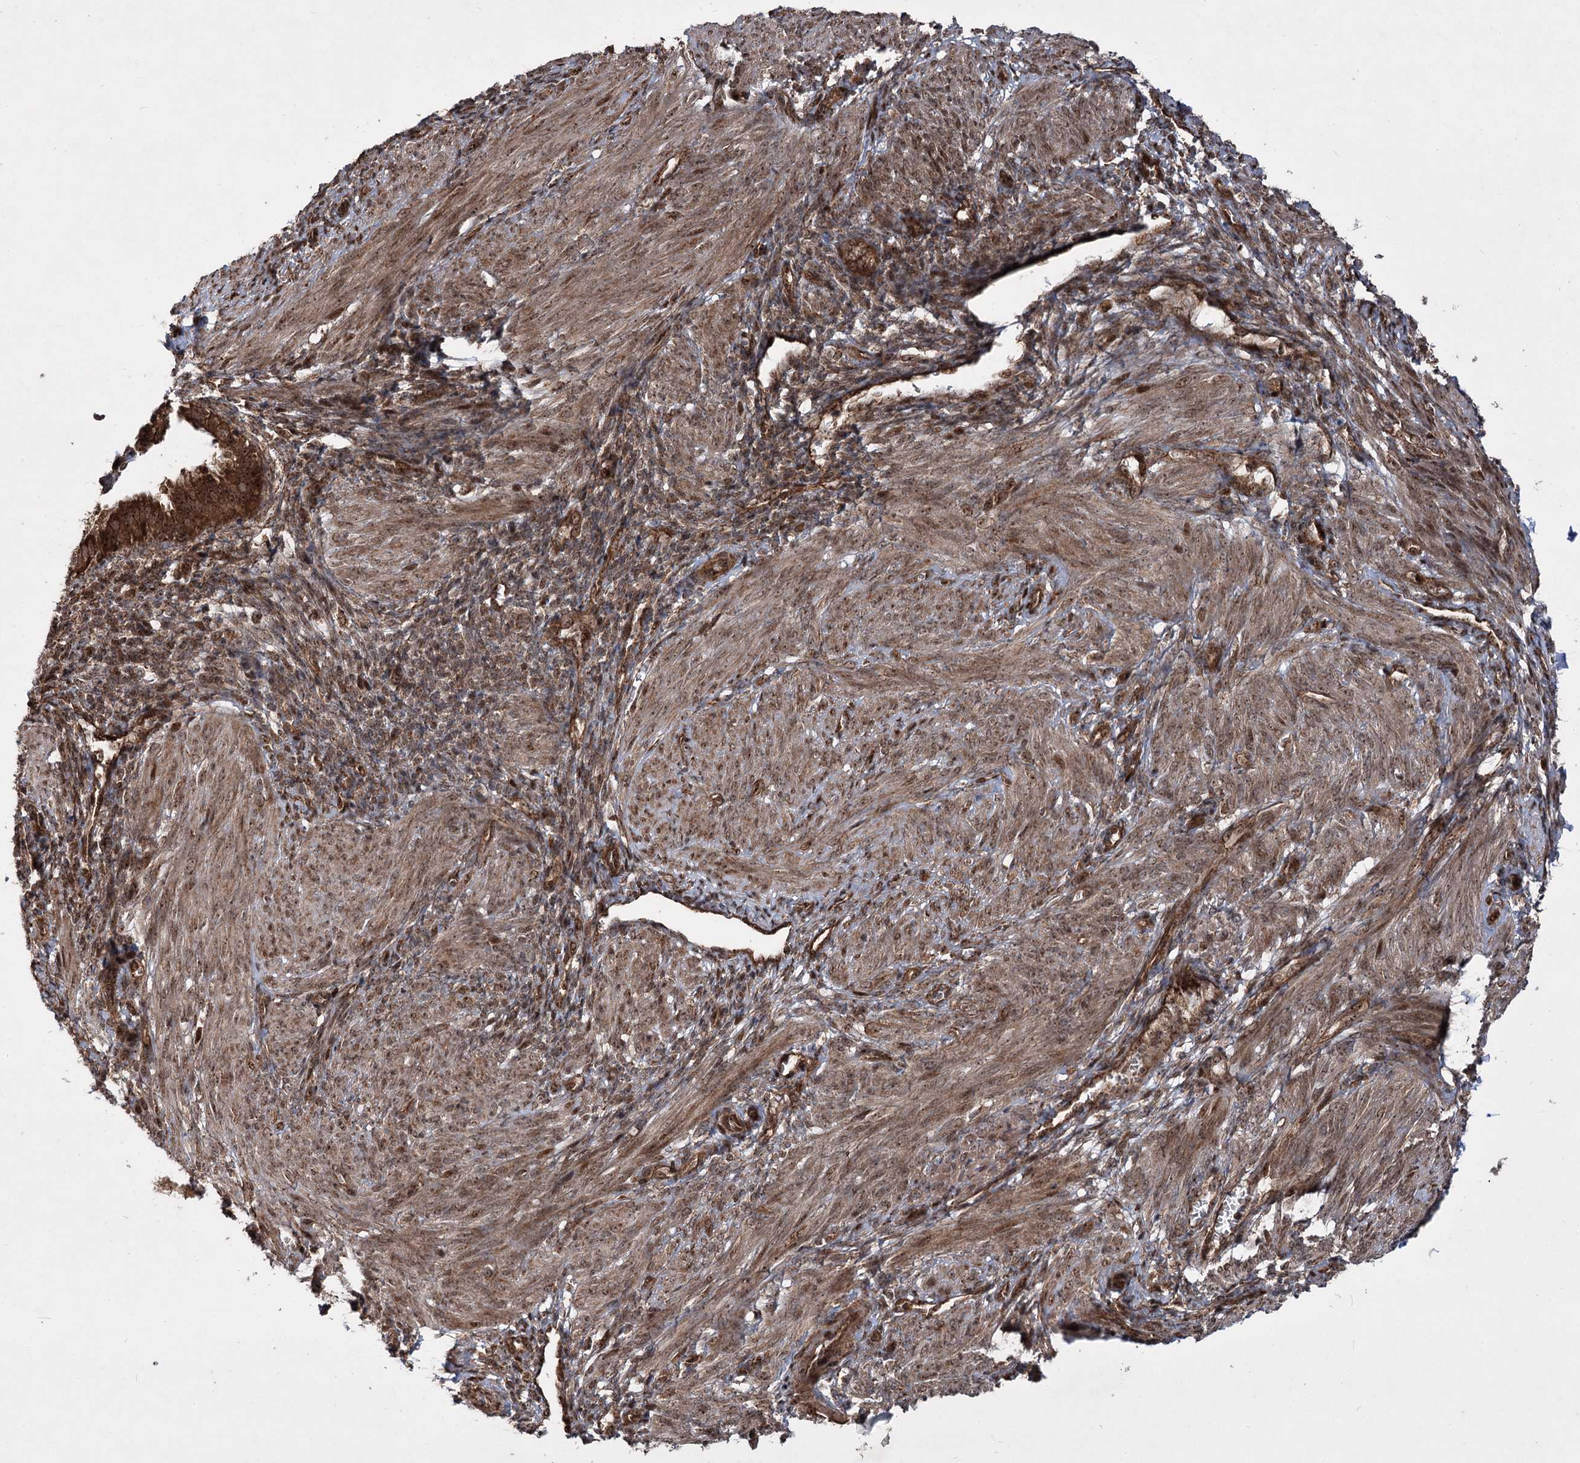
{"staining": {"intensity": "moderate", "quantity": ">75%", "location": "cytoplasmic/membranous,nuclear"}, "tissue": "smooth muscle", "cell_type": "Smooth muscle cells", "image_type": "normal", "snomed": [{"axis": "morphology", "description": "Normal tissue, NOS"}, {"axis": "topography", "description": "Smooth muscle"}], "caption": "IHC histopathology image of benign smooth muscle: smooth muscle stained using immunohistochemistry (IHC) exhibits medium levels of moderate protein expression localized specifically in the cytoplasmic/membranous,nuclear of smooth muscle cells, appearing as a cytoplasmic/membranous,nuclear brown color.", "gene": "SERINC5", "patient": {"sex": "female", "age": 39}}